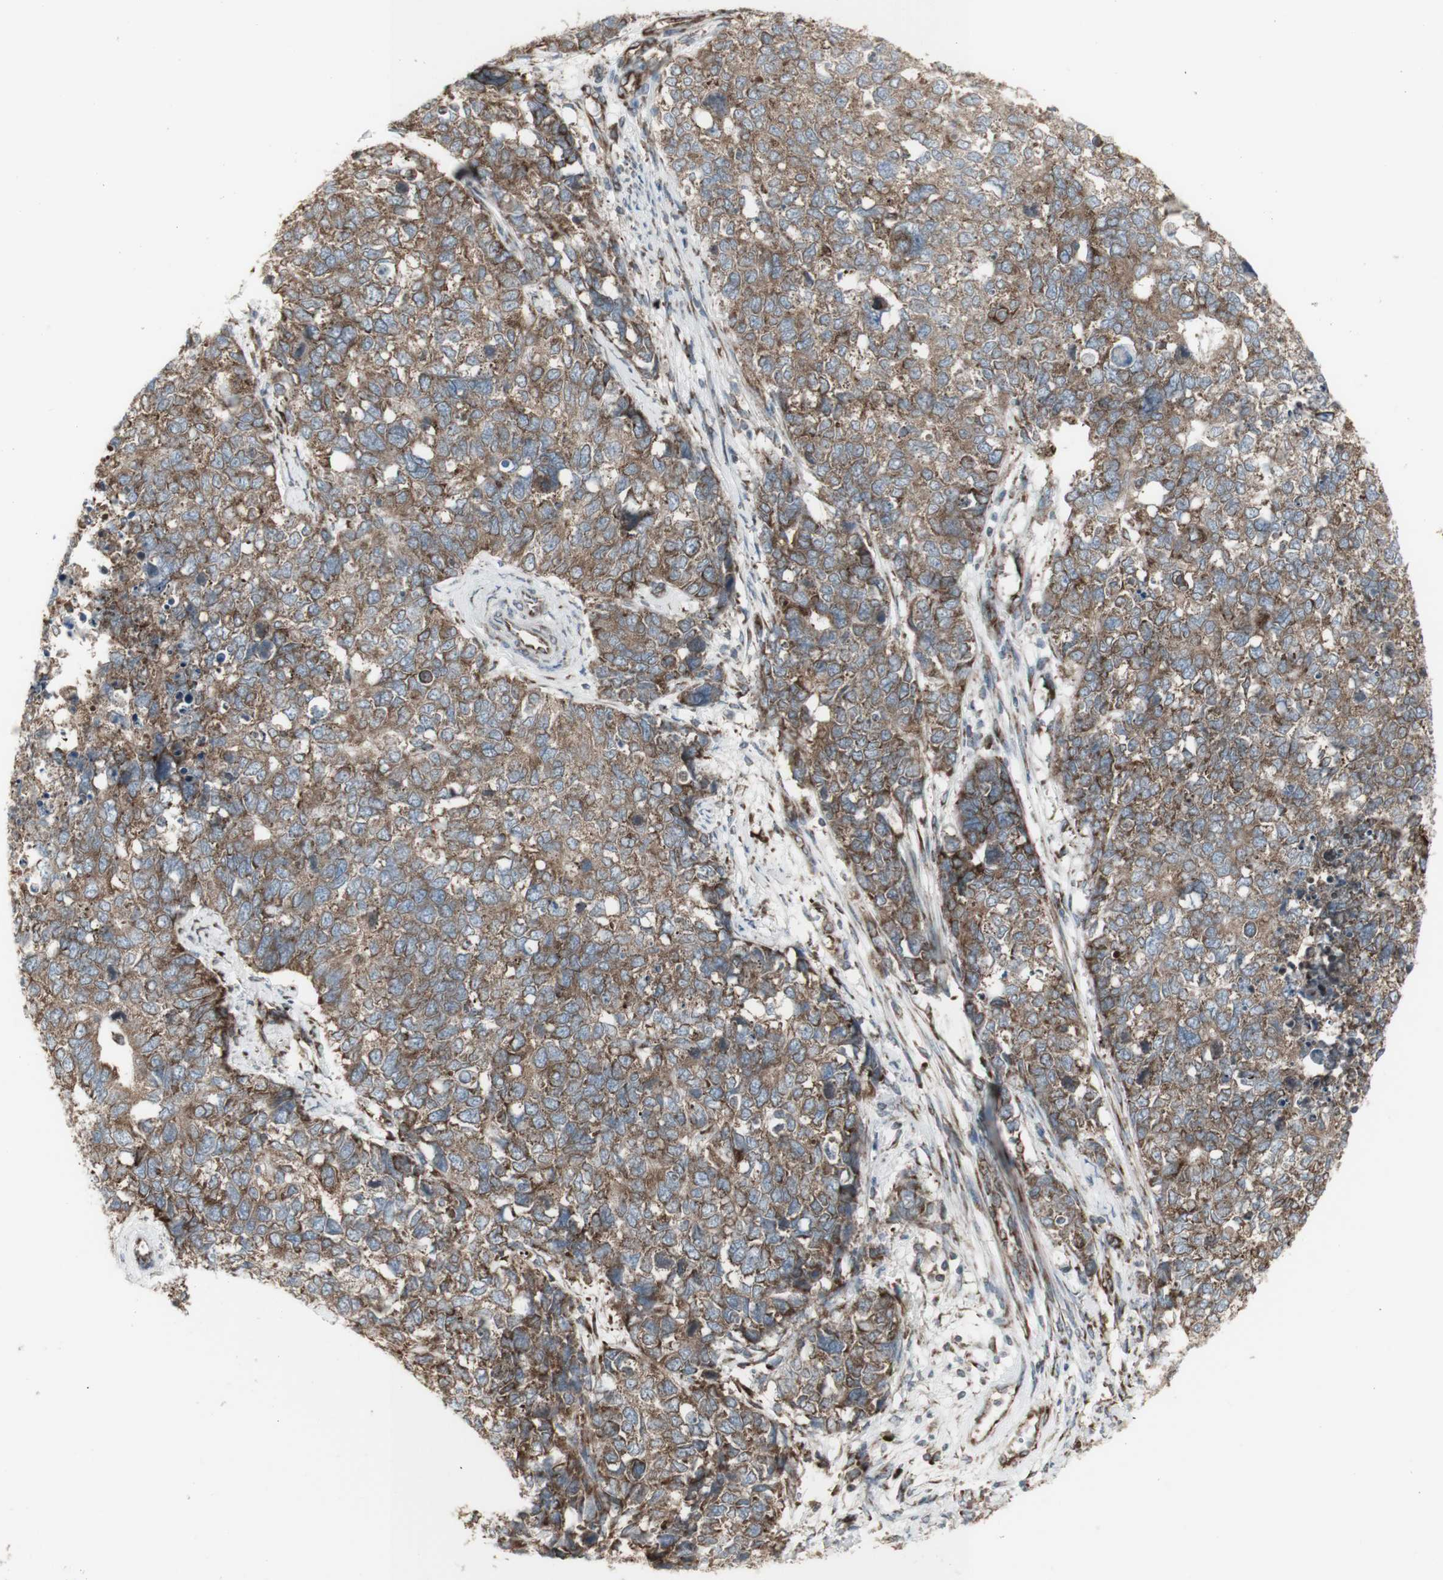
{"staining": {"intensity": "weak", "quantity": ">75%", "location": "cytoplasmic/membranous"}, "tissue": "cervical cancer", "cell_type": "Tumor cells", "image_type": "cancer", "snomed": [{"axis": "morphology", "description": "Squamous cell carcinoma, NOS"}, {"axis": "topography", "description": "Cervix"}], "caption": "High-magnification brightfield microscopy of squamous cell carcinoma (cervical) stained with DAB (3,3'-diaminobenzidine) (brown) and counterstained with hematoxylin (blue). tumor cells exhibit weak cytoplasmic/membranous positivity is appreciated in about>75% of cells.", "gene": "FKBP3", "patient": {"sex": "female", "age": 63}}